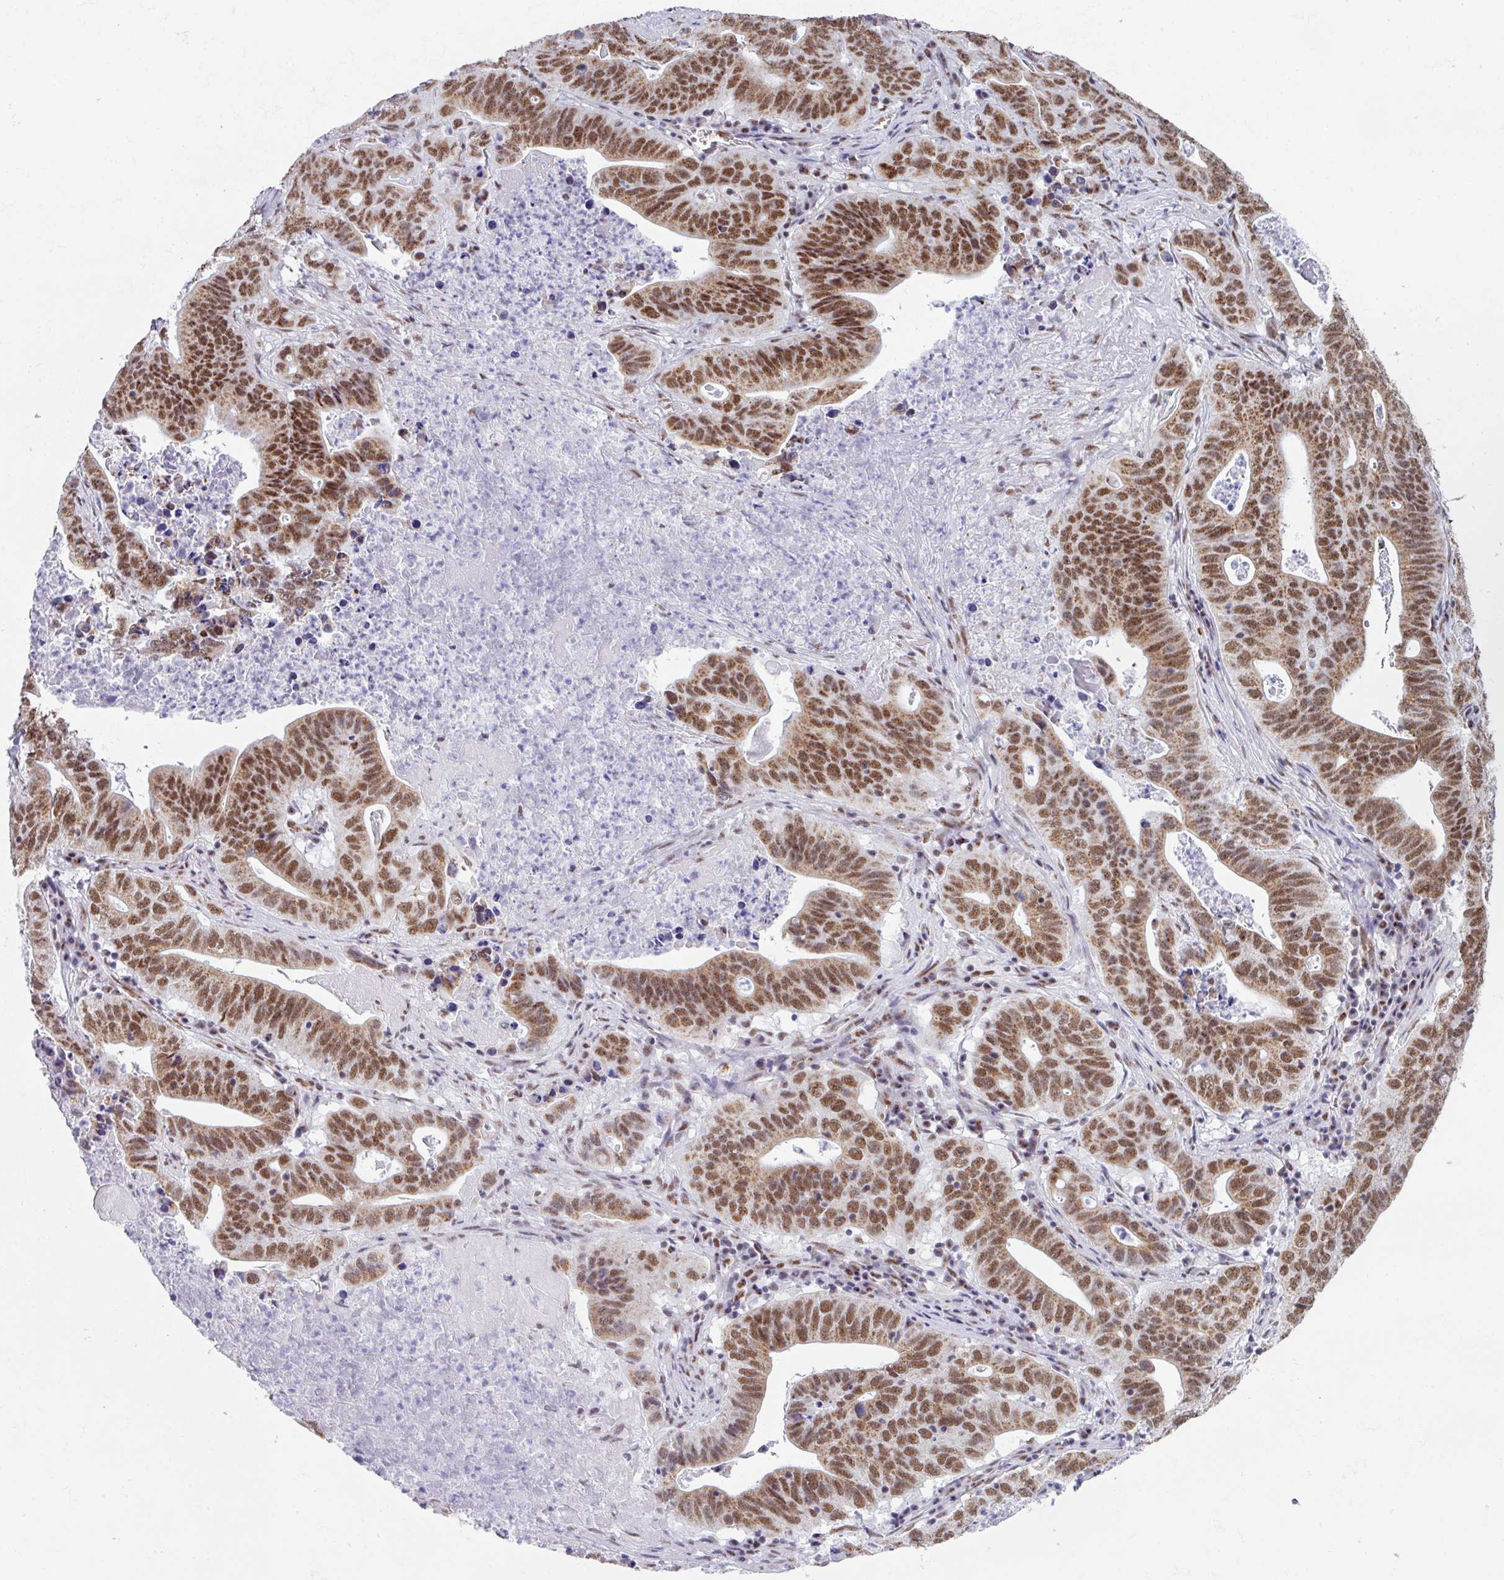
{"staining": {"intensity": "moderate", "quantity": ">75%", "location": "nuclear"}, "tissue": "lung cancer", "cell_type": "Tumor cells", "image_type": "cancer", "snomed": [{"axis": "morphology", "description": "Adenocarcinoma, NOS"}, {"axis": "topography", "description": "Lung"}], "caption": "Human lung cancer (adenocarcinoma) stained with a brown dye shows moderate nuclear positive staining in approximately >75% of tumor cells.", "gene": "PUF60", "patient": {"sex": "female", "age": 60}}